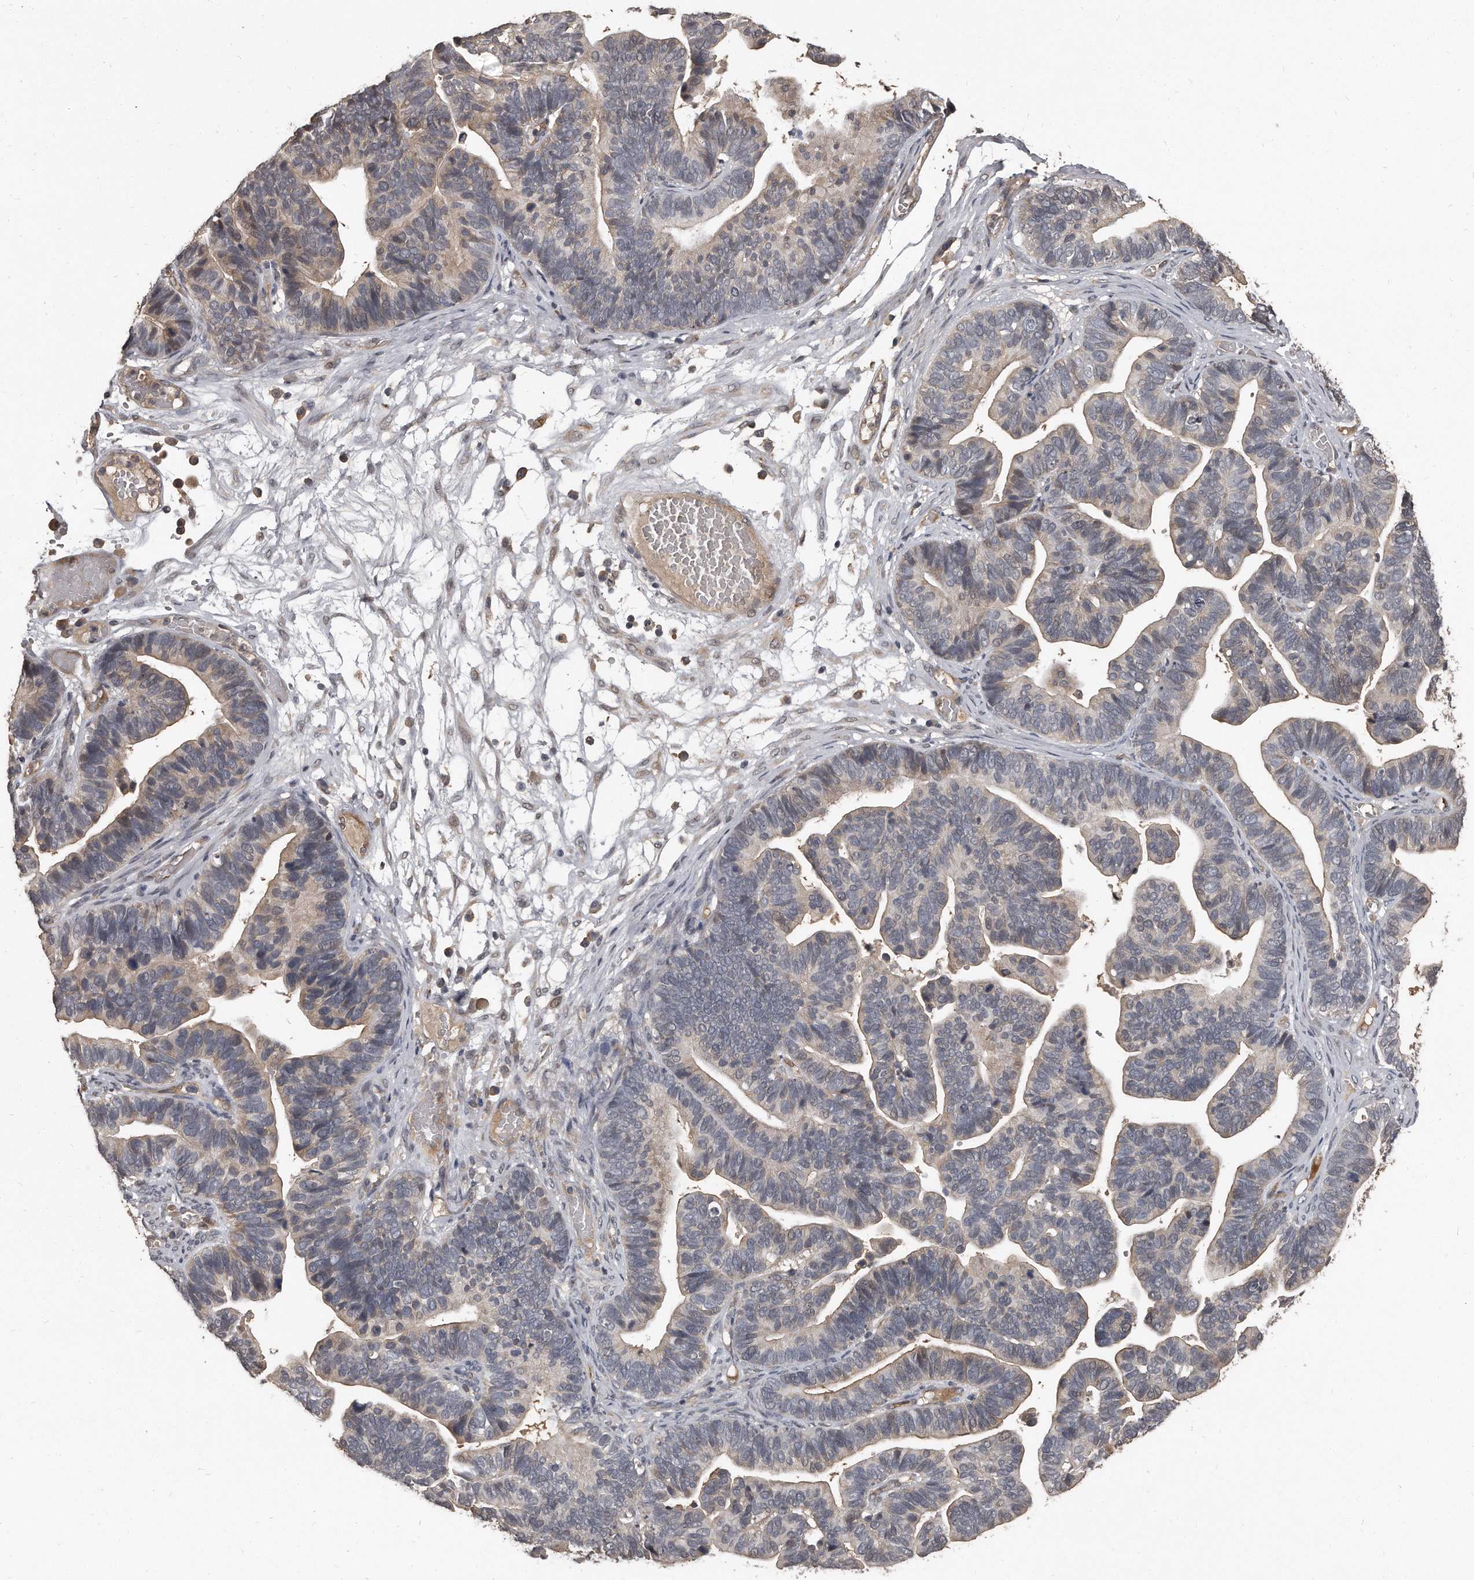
{"staining": {"intensity": "weak", "quantity": "<25%", "location": "cytoplasmic/membranous"}, "tissue": "ovarian cancer", "cell_type": "Tumor cells", "image_type": "cancer", "snomed": [{"axis": "morphology", "description": "Cystadenocarcinoma, serous, NOS"}, {"axis": "topography", "description": "Ovary"}], "caption": "Micrograph shows no significant protein staining in tumor cells of serous cystadenocarcinoma (ovarian).", "gene": "GRB10", "patient": {"sex": "female", "age": 56}}